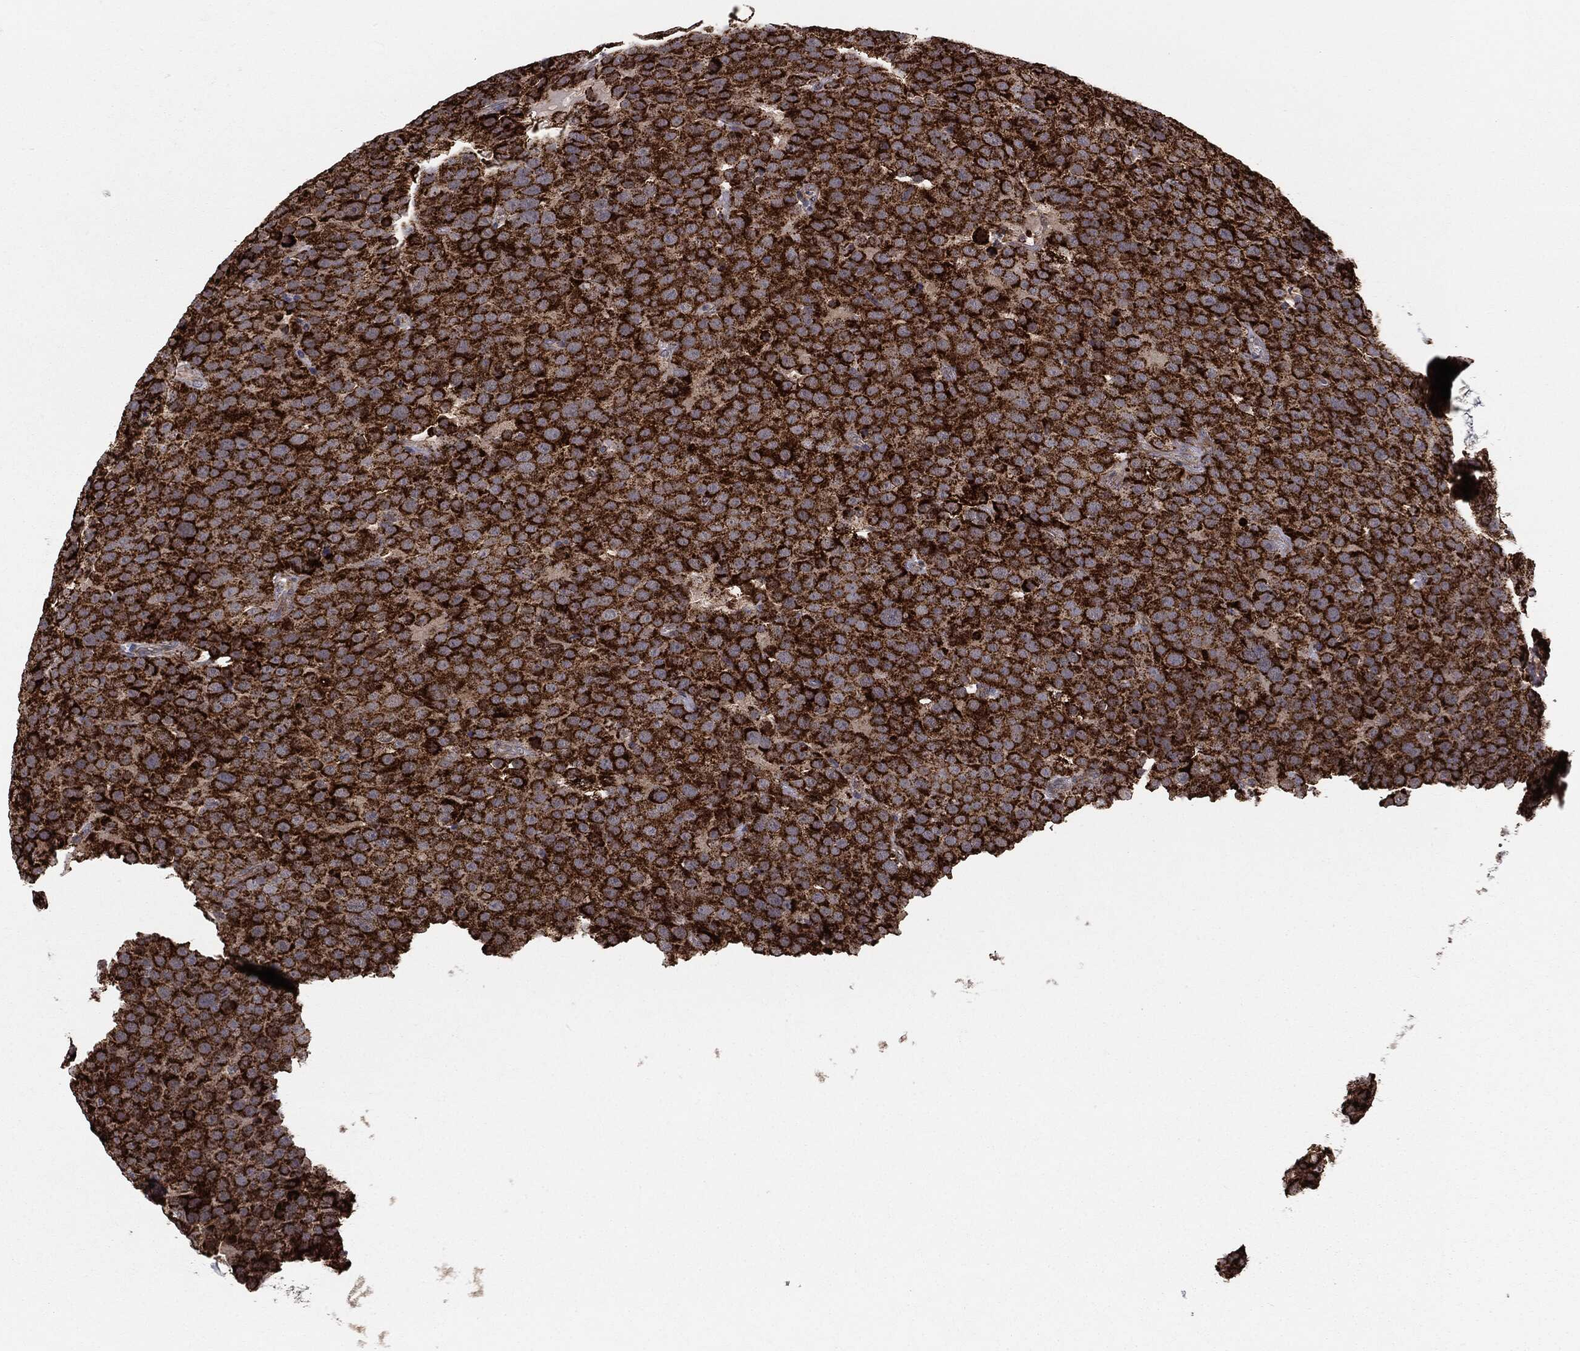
{"staining": {"intensity": "strong", "quantity": ">75%", "location": "cytoplasmic/membranous"}, "tissue": "testis cancer", "cell_type": "Tumor cells", "image_type": "cancer", "snomed": [{"axis": "morphology", "description": "Seminoma, NOS"}, {"axis": "topography", "description": "Testis"}], "caption": "Immunohistochemical staining of human seminoma (testis) displays strong cytoplasmic/membranous protein expression in about >75% of tumor cells.", "gene": "MTOR", "patient": {"sex": "male", "age": 71}}